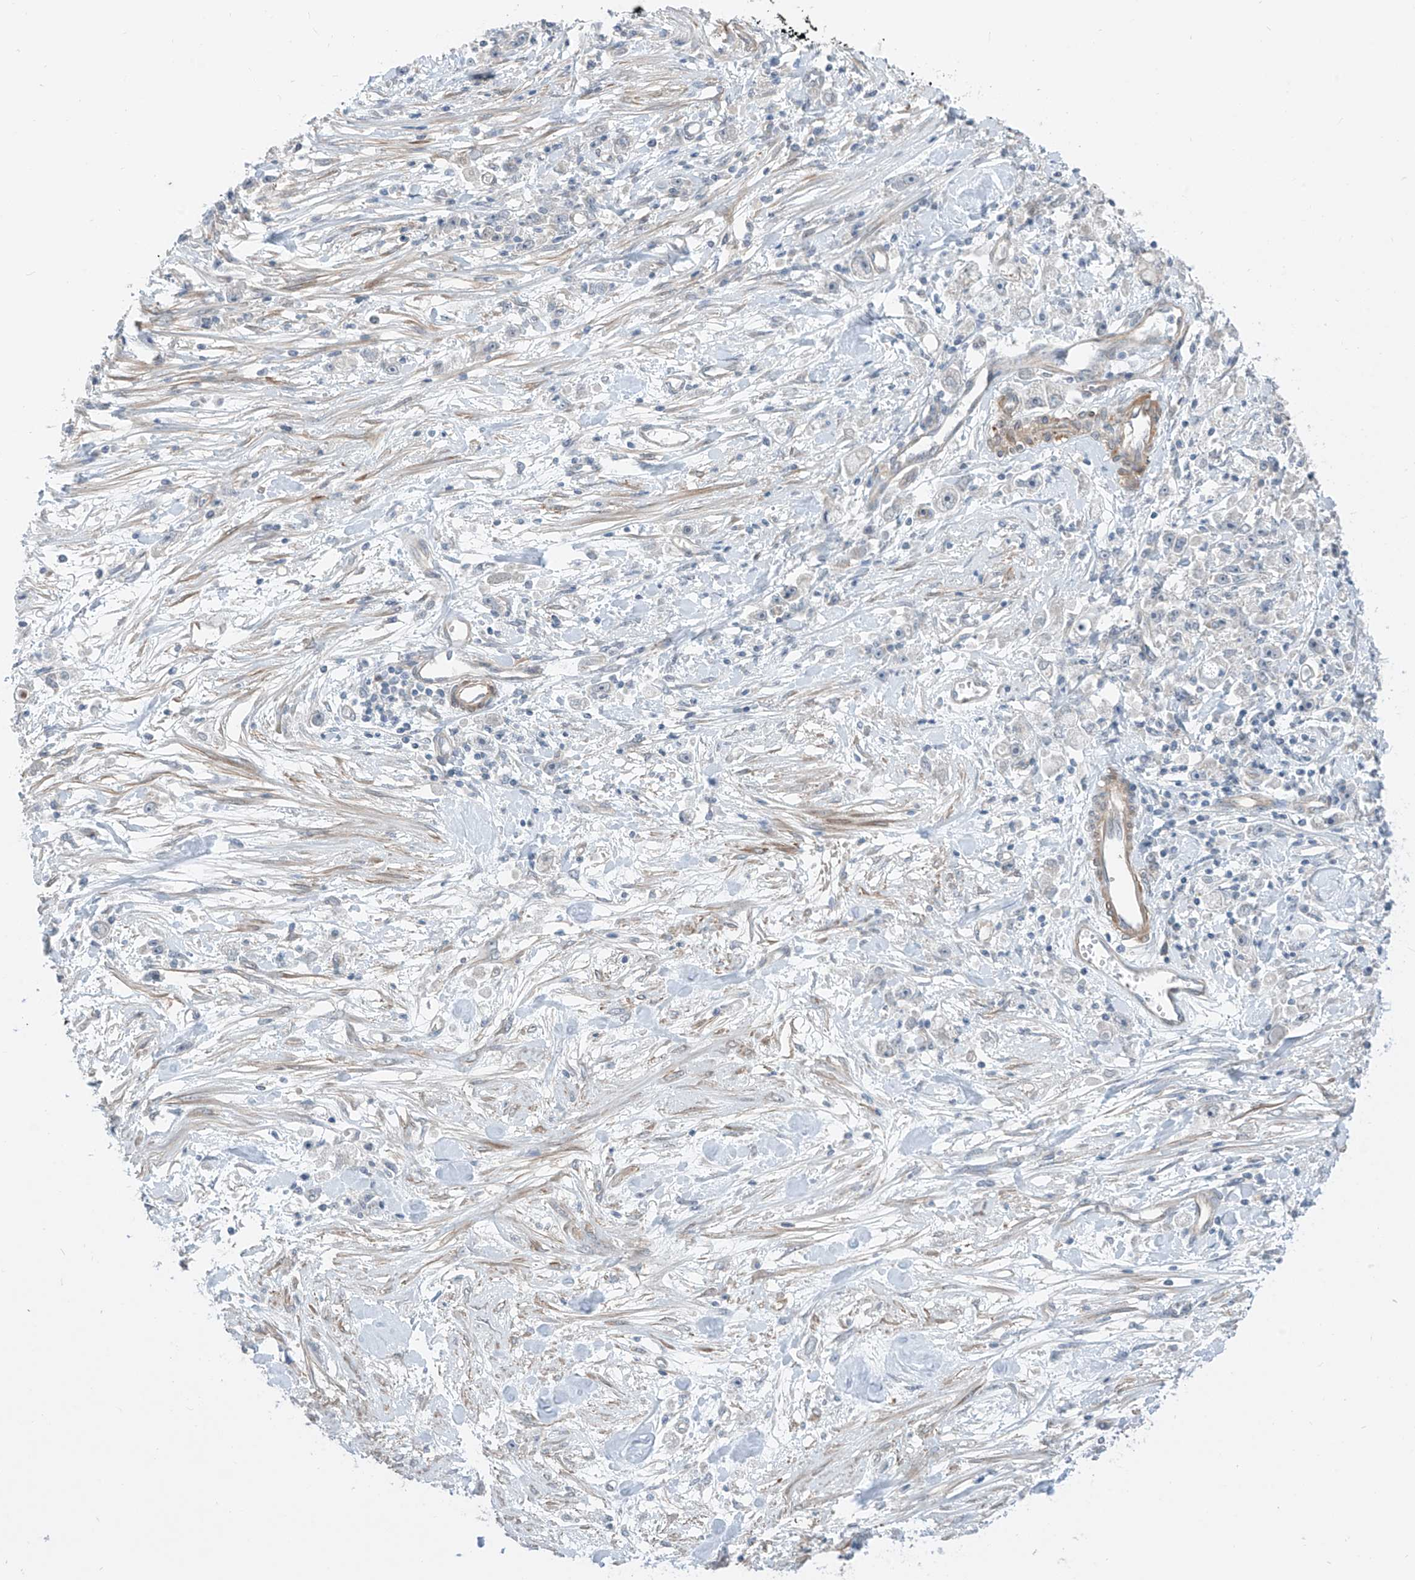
{"staining": {"intensity": "negative", "quantity": "none", "location": "none"}, "tissue": "stomach cancer", "cell_type": "Tumor cells", "image_type": "cancer", "snomed": [{"axis": "morphology", "description": "Adenocarcinoma, NOS"}, {"axis": "topography", "description": "Stomach"}], "caption": "This photomicrograph is of stomach adenocarcinoma stained with immunohistochemistry to label a protein in brown with the nuclei are counter-stained blue. There is no positivity in tumor cells. (Stains: DAB (3,3'-diaminobenzidine) IHC with hematoxylin counter stain, Microscopy: brightfield microscopy at high magnification).", "gene": "ABLIM2", "patient": {"sex": "female", "age": 59}}